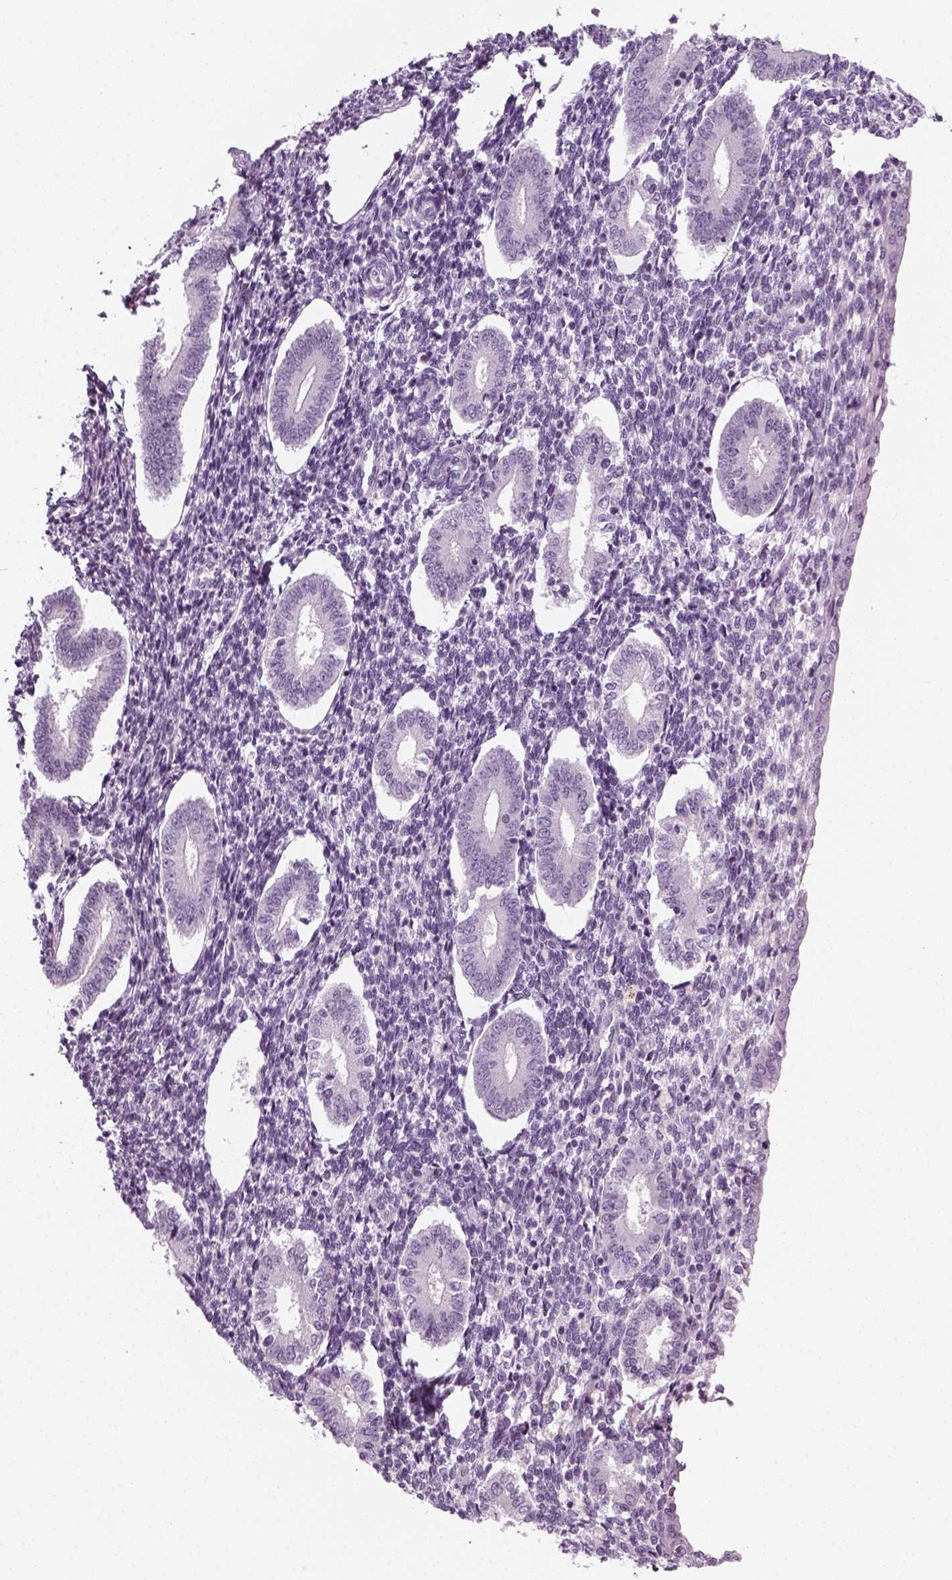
{"staining": {"intensity": "negative", "quantity": "none", "location": "none"}, "tissue": "endometrium", "cell_type": "Cells in endometrial stroma", "image_type": "normal", "snomed": [{"axis": "morphology", "description": "Normal tissue, NOS"}, {"axis": "topography", "description": "Endometrium"}], "caption": "Histopathology image shows no protein expression in cells in endometrial stroma of normal endometrium. (Brightfield microscopy of DAB (3,3'-diaminobenzidine) IHC at high magnification).", "gene": "KRT75", "patient": {"sex": "female", "age": 40}}